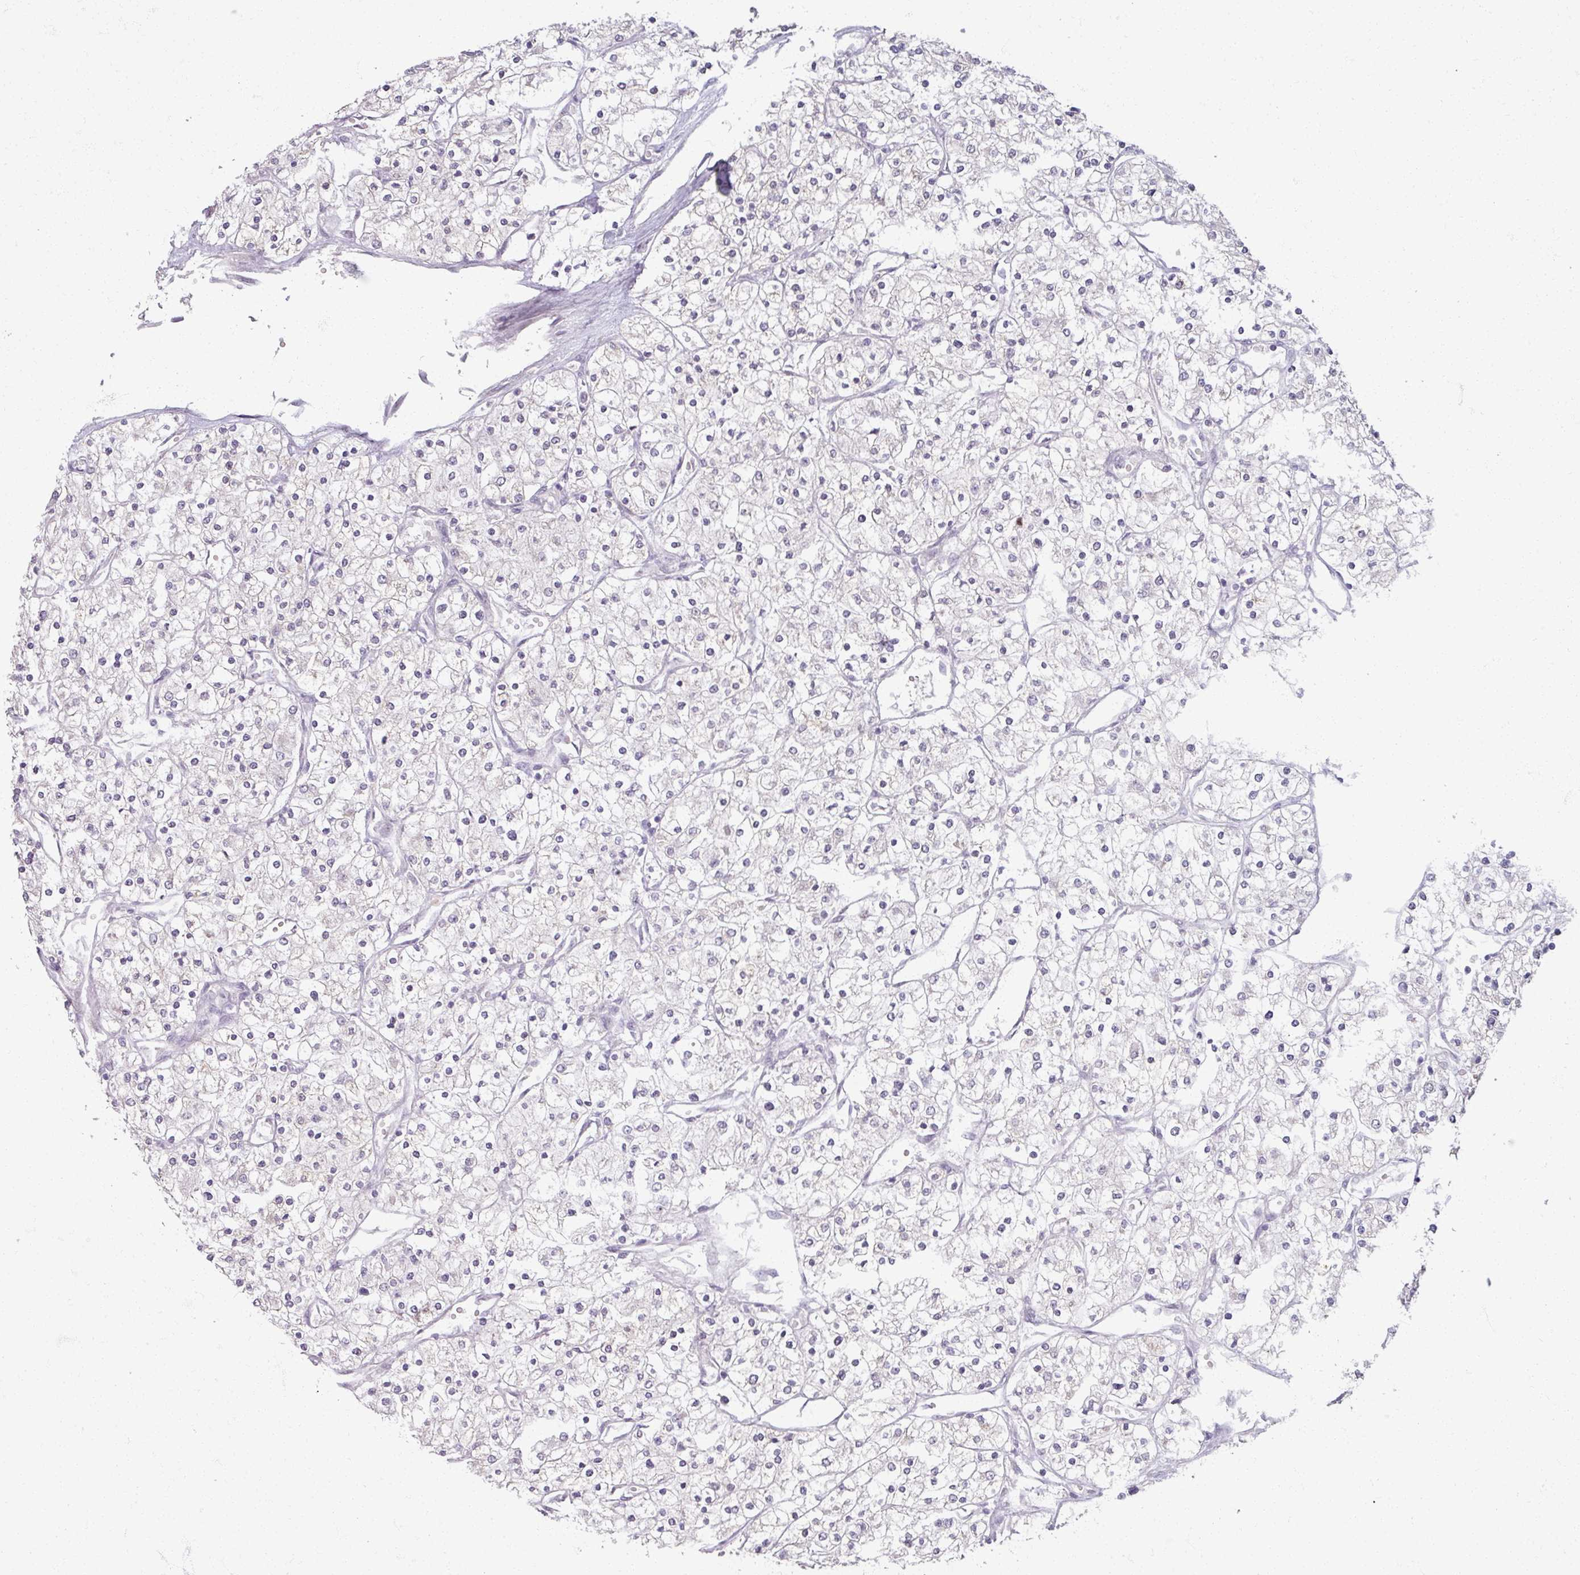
{"staining": {"intensity": "negative", "quantity": "none", "location": "none"}, "tissue": "renal cancer", "cell_type": "Tumor cells", "image_type": "cancer", "snomed": [{"axis": "morphology", "description": "Adenocarcinoma, NOS"}, {"axis": "topography", "description": "Kidney"}], "caption": "High magnification brightfield microscopy of adenocarcinoma (renal) stained with DAB (3,3'-diaminobenzidine) (brown) and counterstained with hematoxylin (blue): tumor cells show no significant positivity.", "gene": "SOX11", "patient": {"sex": "male", "age": 80}}